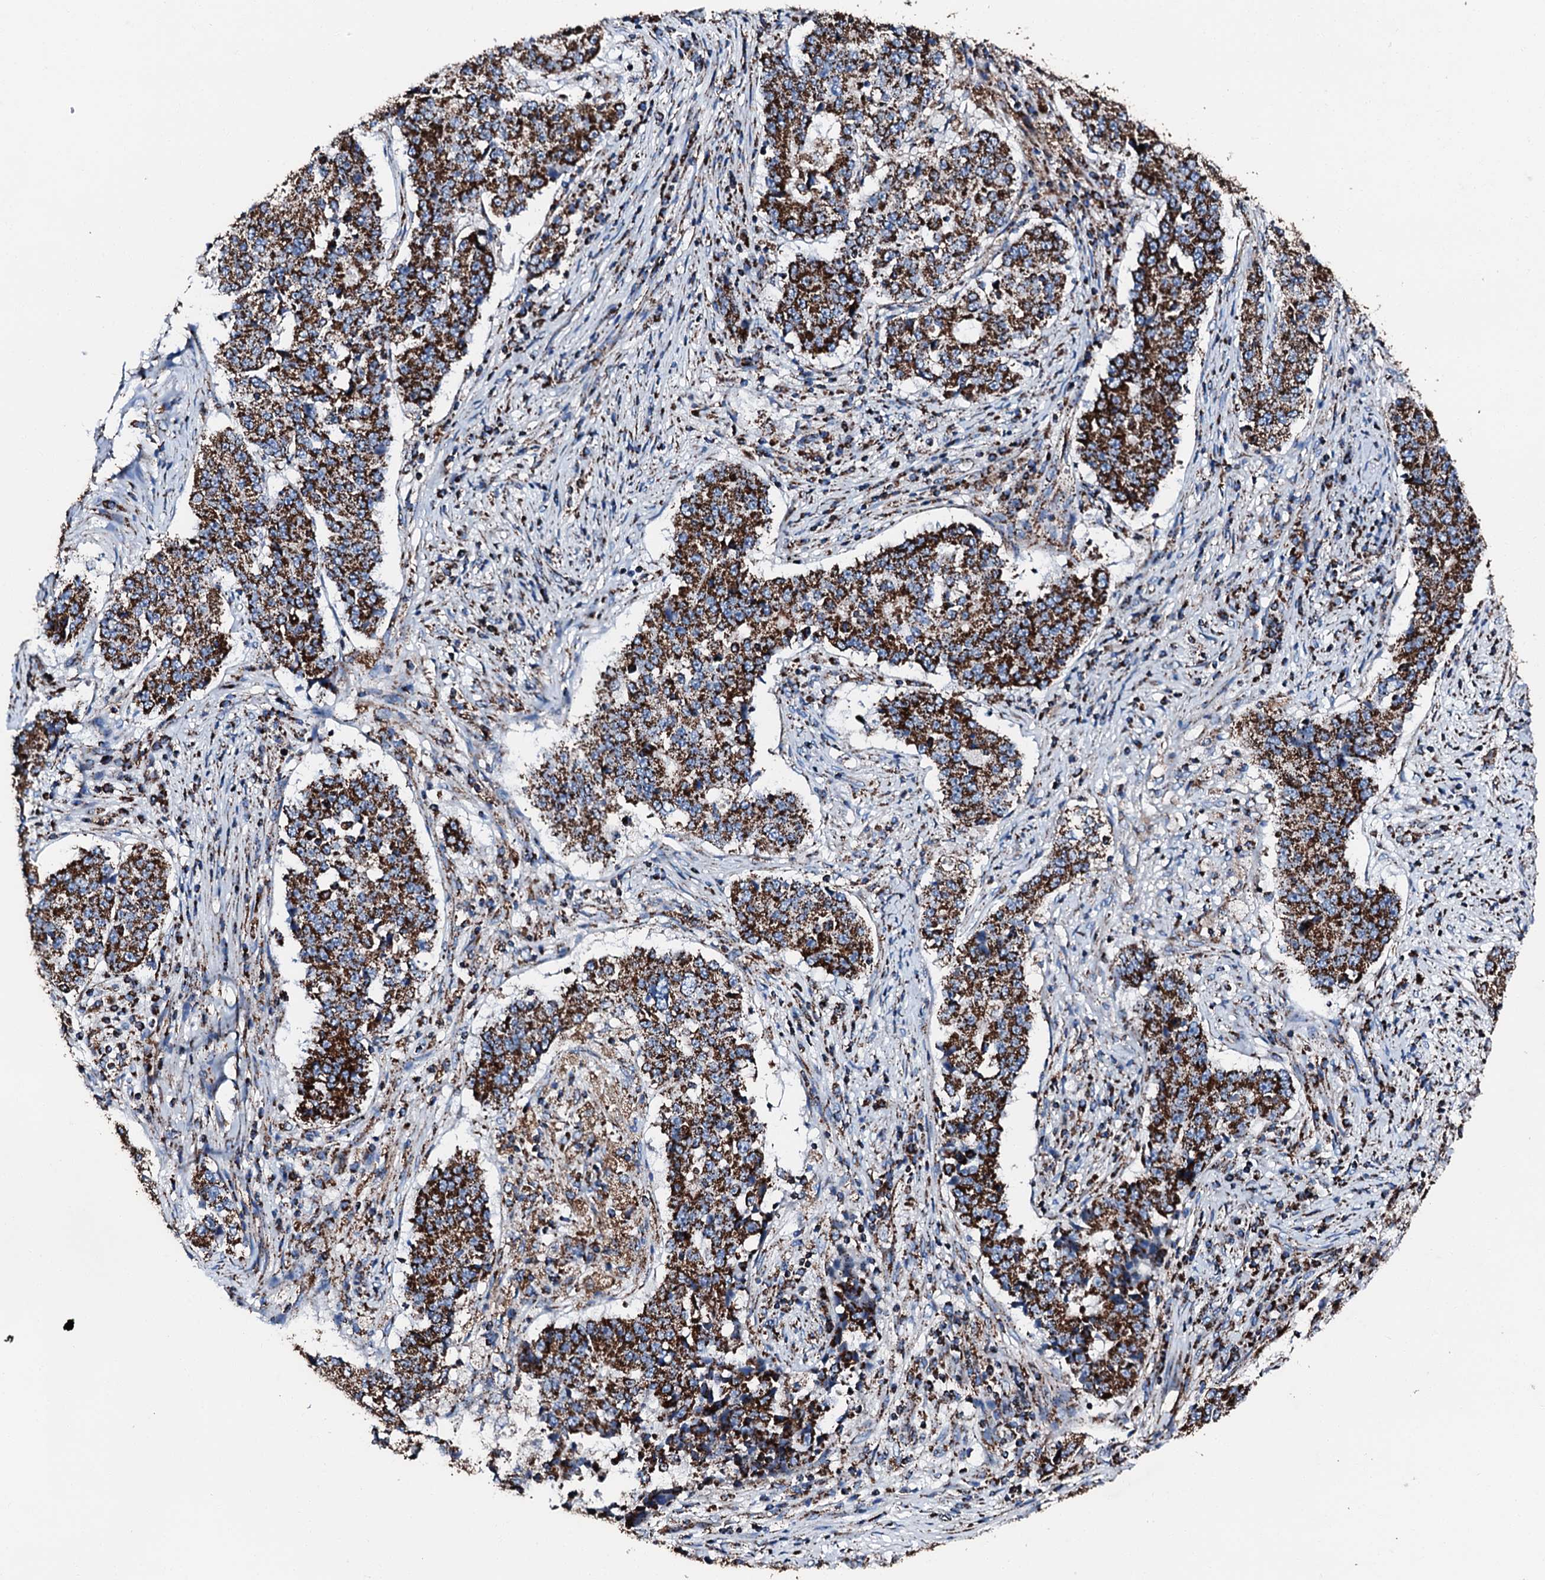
{"staining": {"intensity": "strong", "quantity": ">75%", "location": "cytoplasmic/membranous"}, "tissue": "stomach cancer", "cell_type": "Tumor cells", "image_type": "cancer", "snomed": [{"axis": "morphology", "description": "Adenocarcinoma, NOS"}, {"axis": "topography", "description": "Stomach"}], "caption": "Stomach cancer (adenocarcinoma) stained for a protein displays strong cytoplasmic/membranous positivity in tumor cells. (DAB (3,3'-diaminobenzidine) IHC, brown staining for protein, blue staining for nuclei).", "gene": "HADH", "patient": {"sex": "male", "age": 59}}